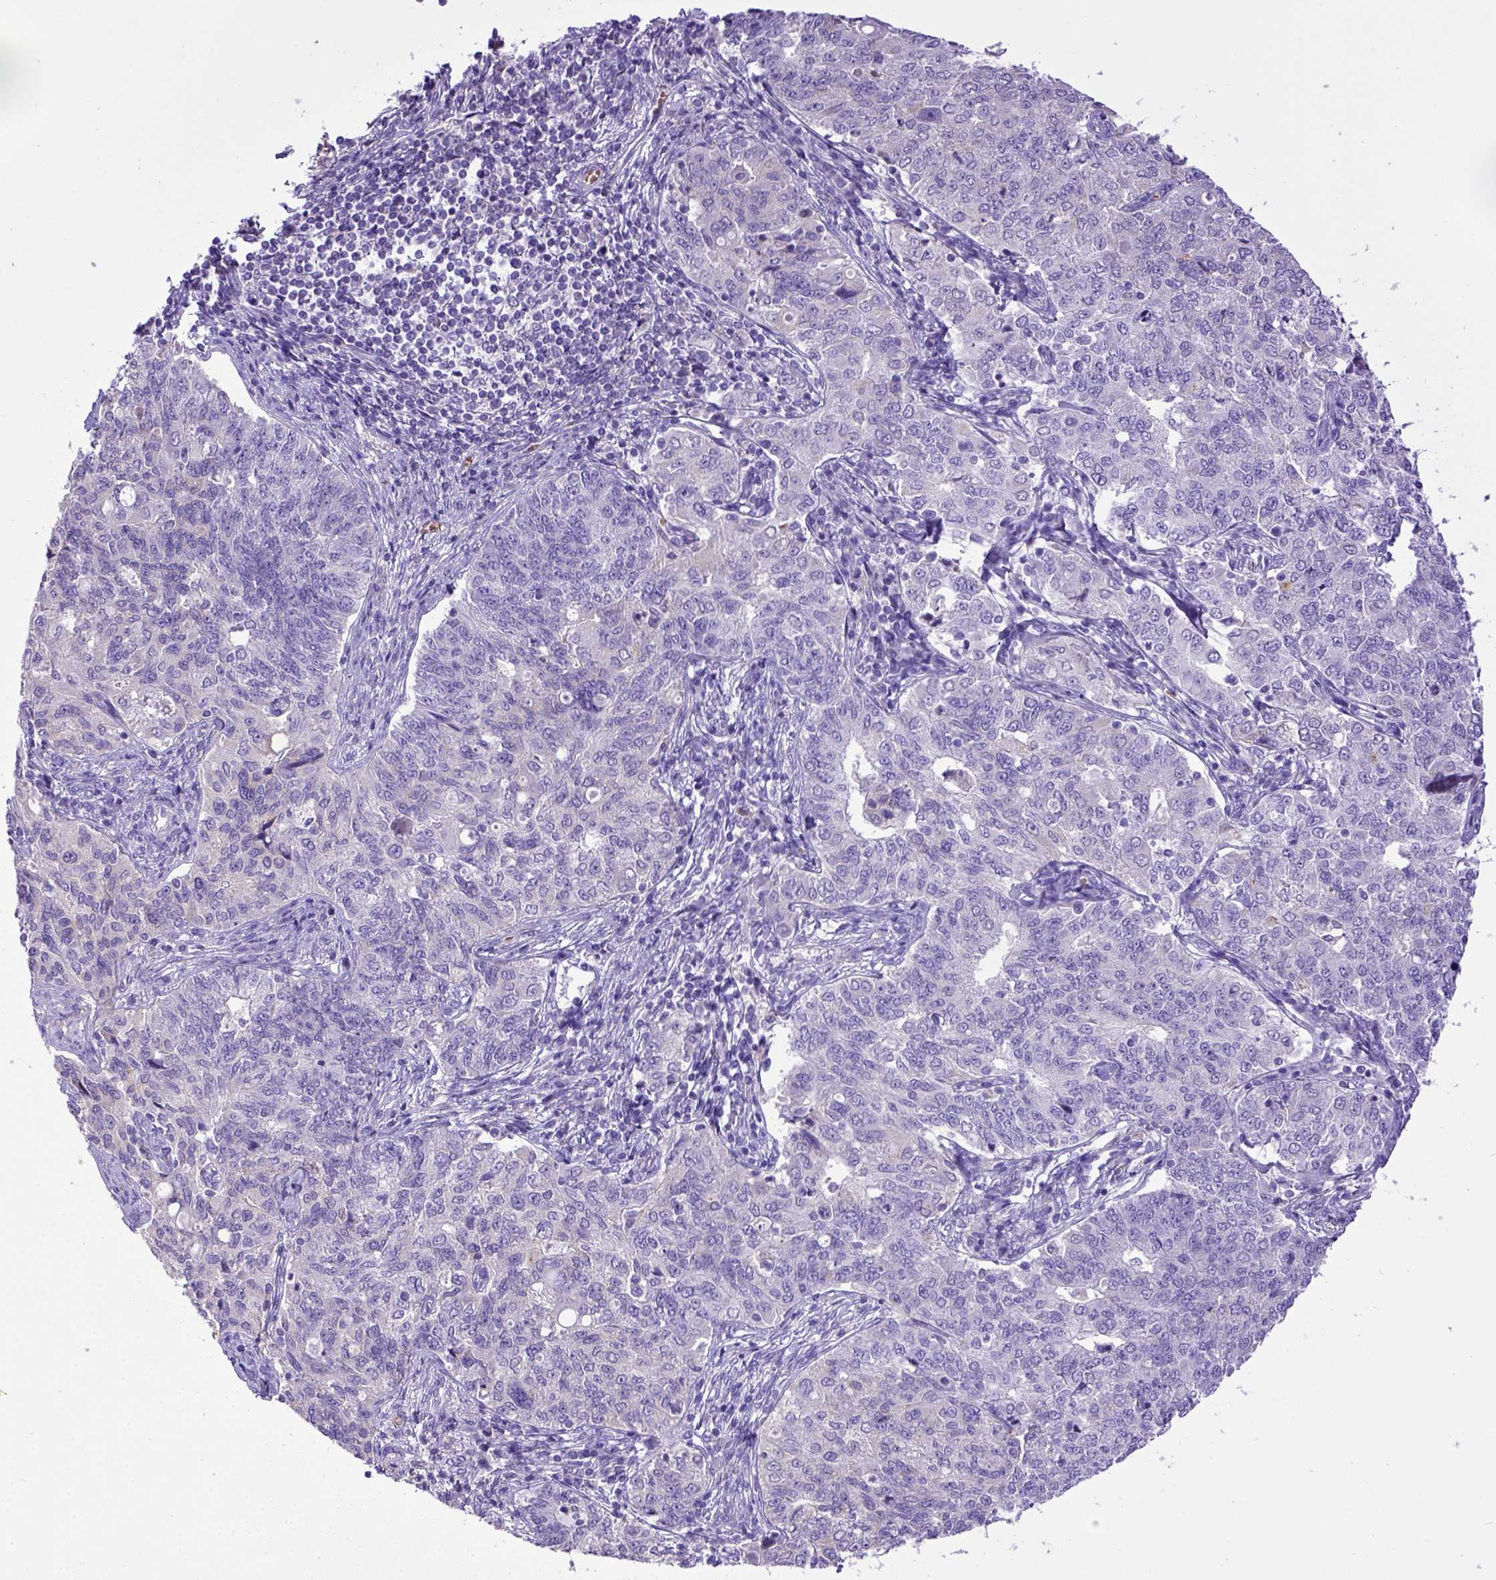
{"staining": {"intensity": "negative", "quantity": "none", "location": "none"}, "tissue": "endometrial cancer", "cell_type": "Tumor cells", "image_type": "cancer", "snomed": [{"axis": "morphology", "description": "Adenocarcinoma, NOS"}, {"axis": "topography", "description": "Endometrium"}], "caption": "Immunohistochemistry of endometrial cancer (adenocarcinoma) displays no staining in tumor cells.", "gene": "SPEF1", "patient": {"sex": "female", "age": 43}}